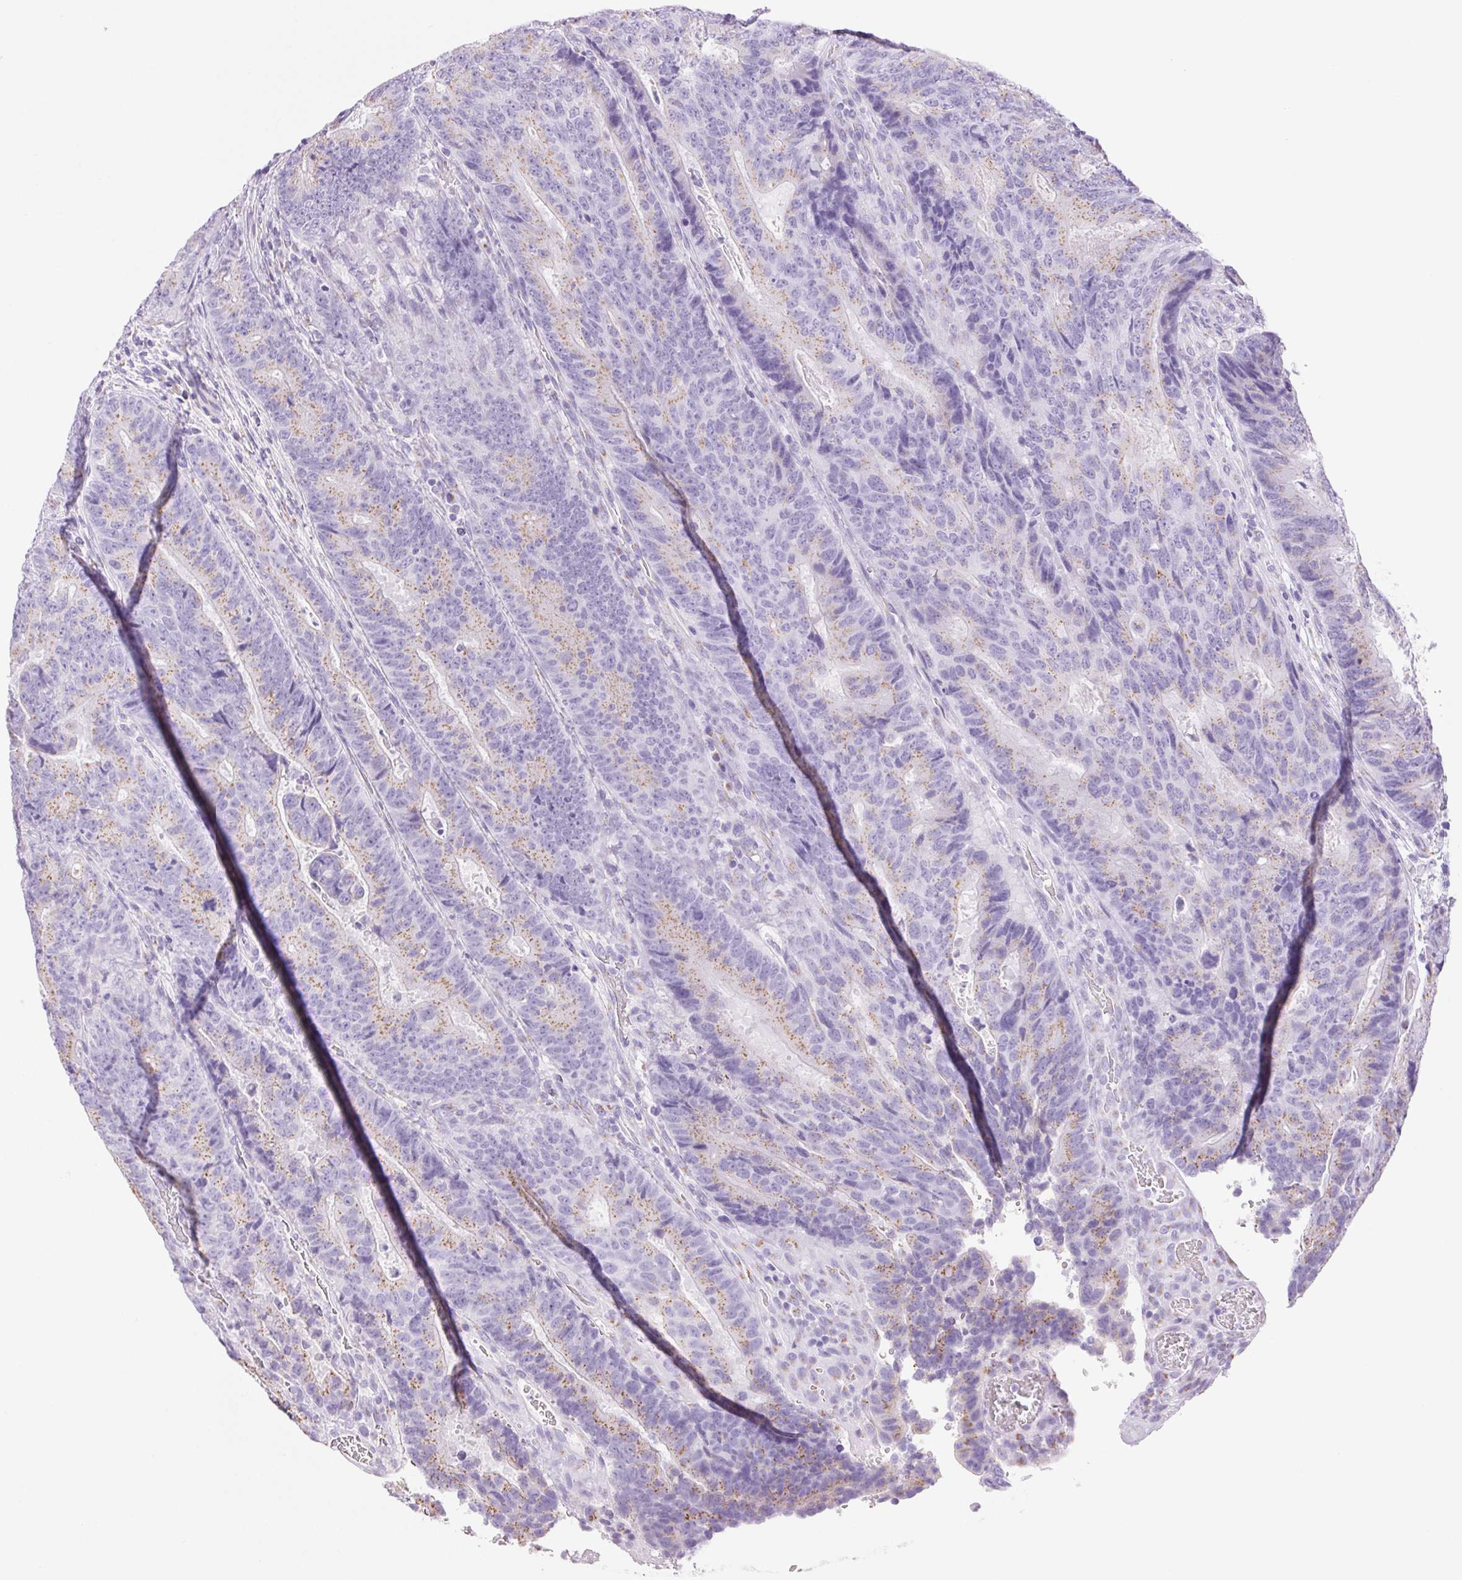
{"staining": {"intensity": "weak", "quantity": "25%-75%", "location": "cytoplasmic/membranous"}, "tissue": "colorectal cancer", "cell_type": "Tumor cells", "image_type": "cancer", "snomed": [{"axis": "morphology", "description": "Adenocarcinoma, NOS"}, {"axis": "topography", "description": "Colon"}], "caption": "High-power microscopy captured an immunohistochemistry image of adenocarcinoma (colorectal), revealing weak cytoplasmic/membranous positivity in approximately 25%-75% of tumor cells.", "gene": "SERPINB3", "patient": {"sex": "female", "age": 48}}